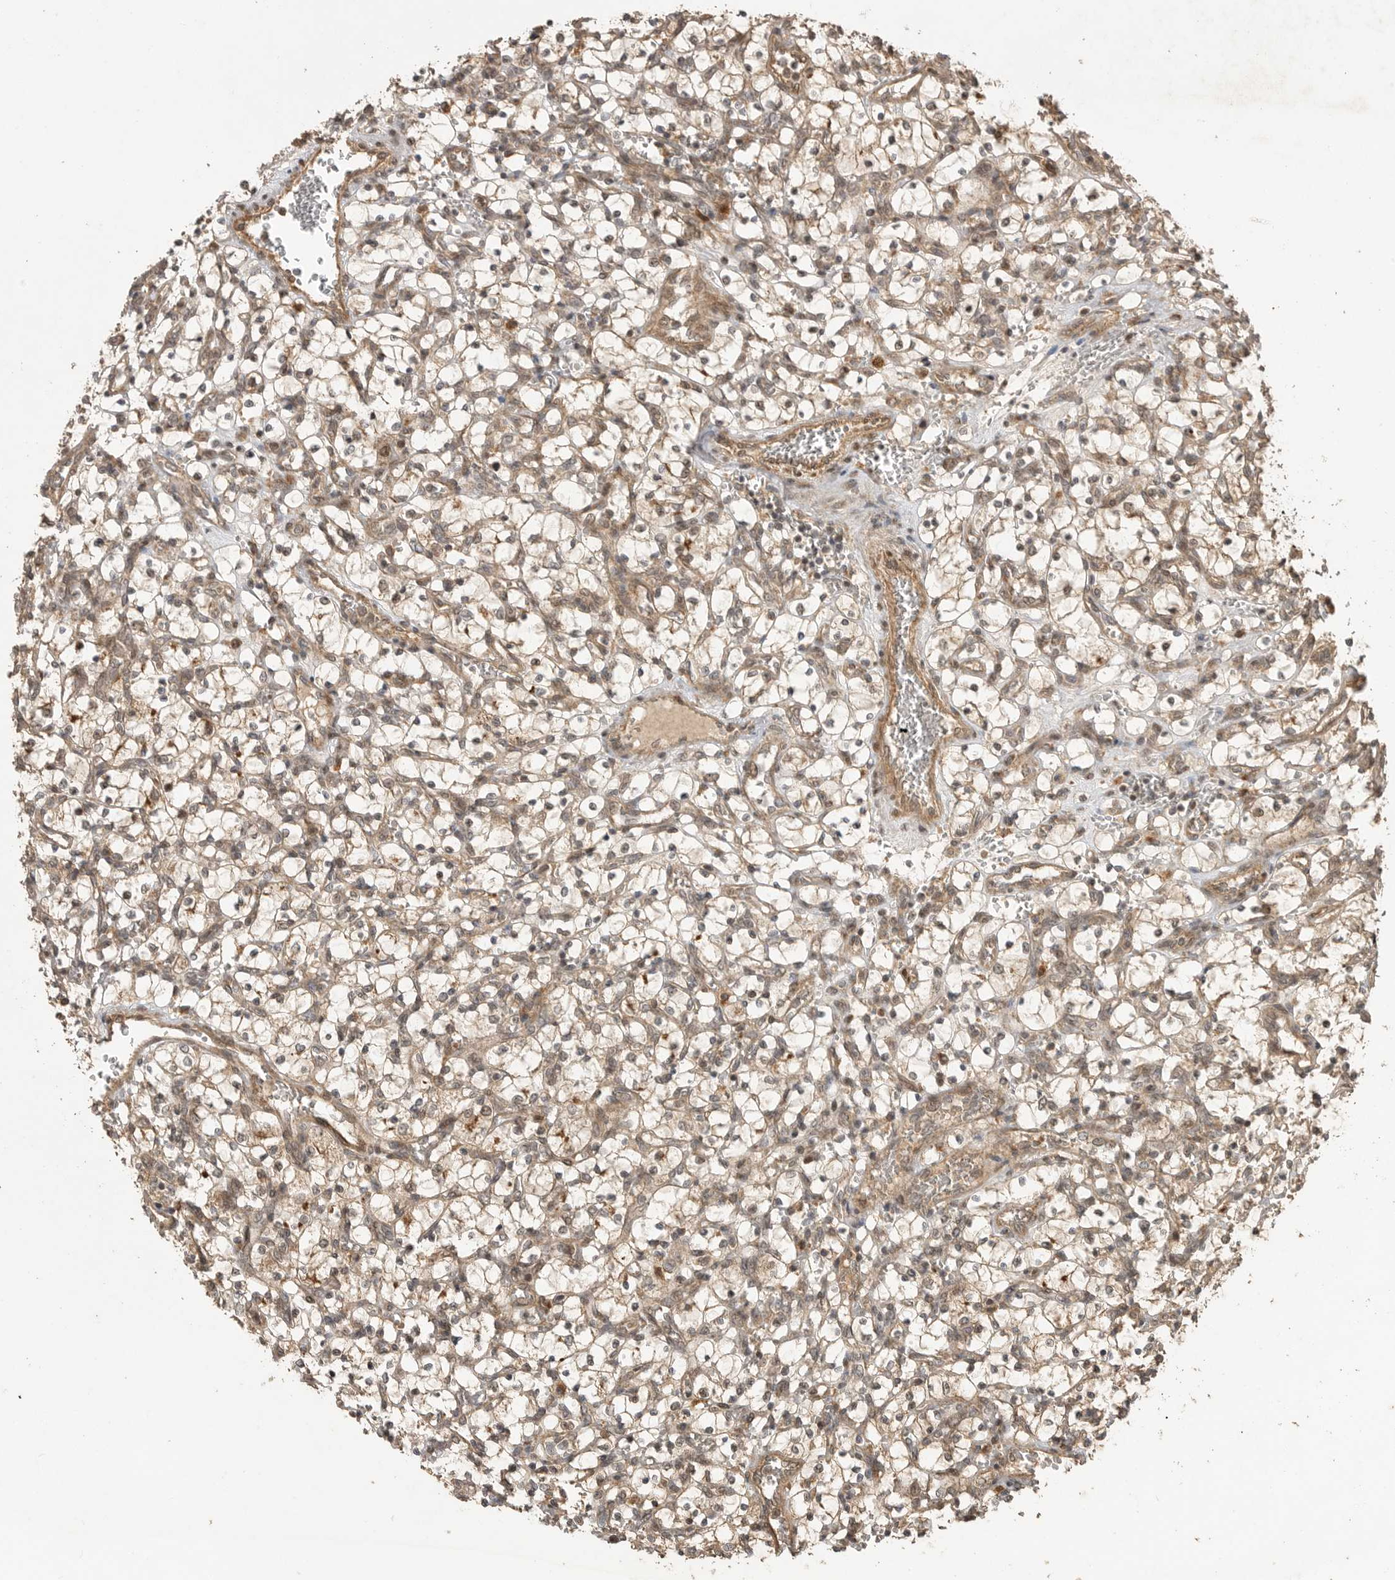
{"staining": {"intensity": "moderate", "quantity": ">75%", "location": "cytoplasmic/membranous"}, "tissue": "renal cancer", "cell_type": "Tumor cells", "image_type": "cancer", "snomed": [{"axis": "morphology", "description": "Adenocarcinoma, NOS"}, {"axis": "topography", "description": "Kidney"}], "caption": "Moderate cytoplasmic/membranous staining is seen in about >75% of tumor cells in renal adenocarcinoma.", "gene": "BOC", "patient": {"sex": "female", "age": 69}}